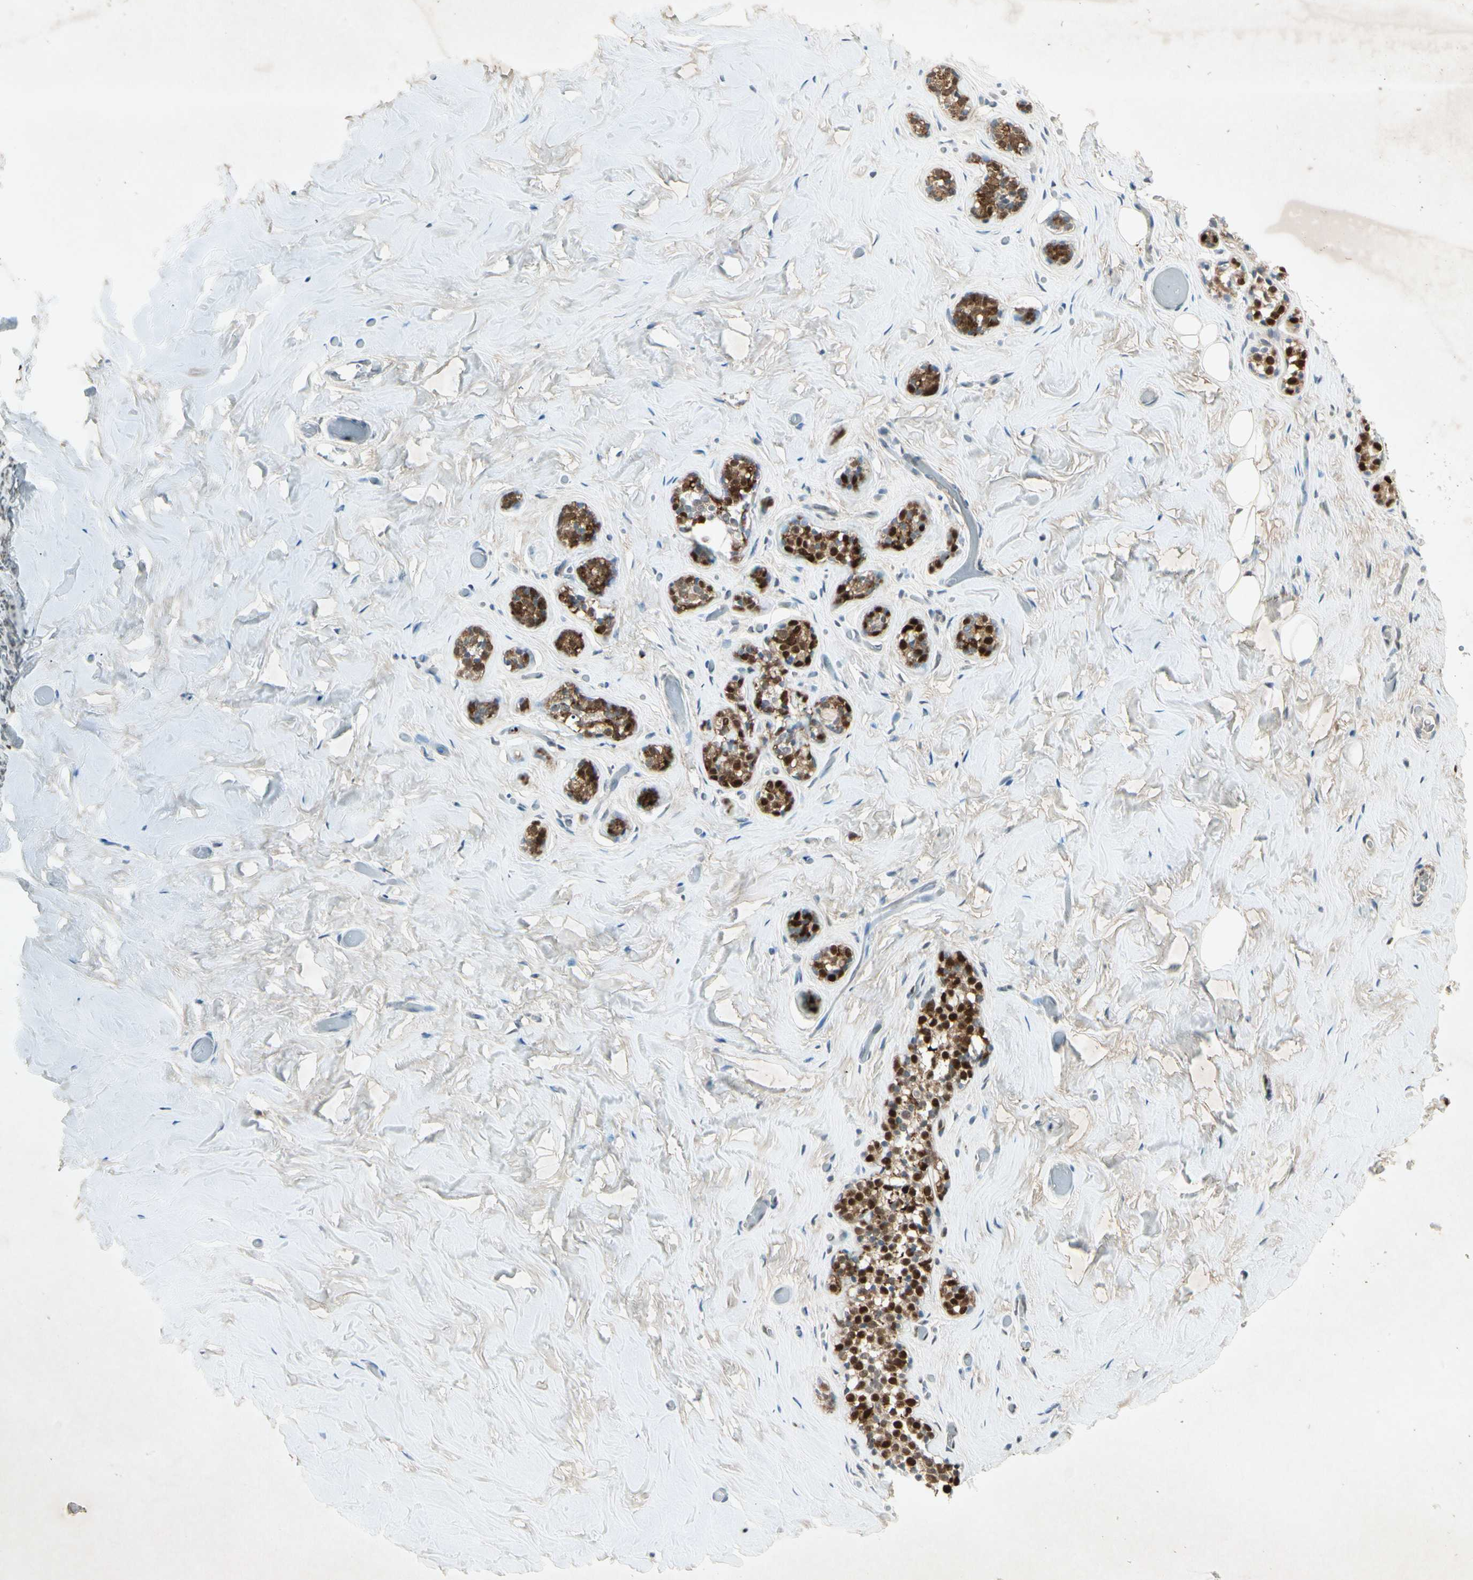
{"staining": {"intensity": "moderate", "quantity": "25%-75%", "location": "nuclear"}, "tissue": "breast", "cell_type": "Adipocytes", "image_type": "normal", "snomed": [{"axis": "morphology", "description": "Normal tissue, NOS"}, {"axis": "topography", "description": "Breast"}], "caption": "DAB immunohistochemical staining of benign human breast displays moderate nuclear protein staining in about 25%-75% of adipocytes.", "gene": "RNF43", "patient": {"sex": "female", "age": 75}}